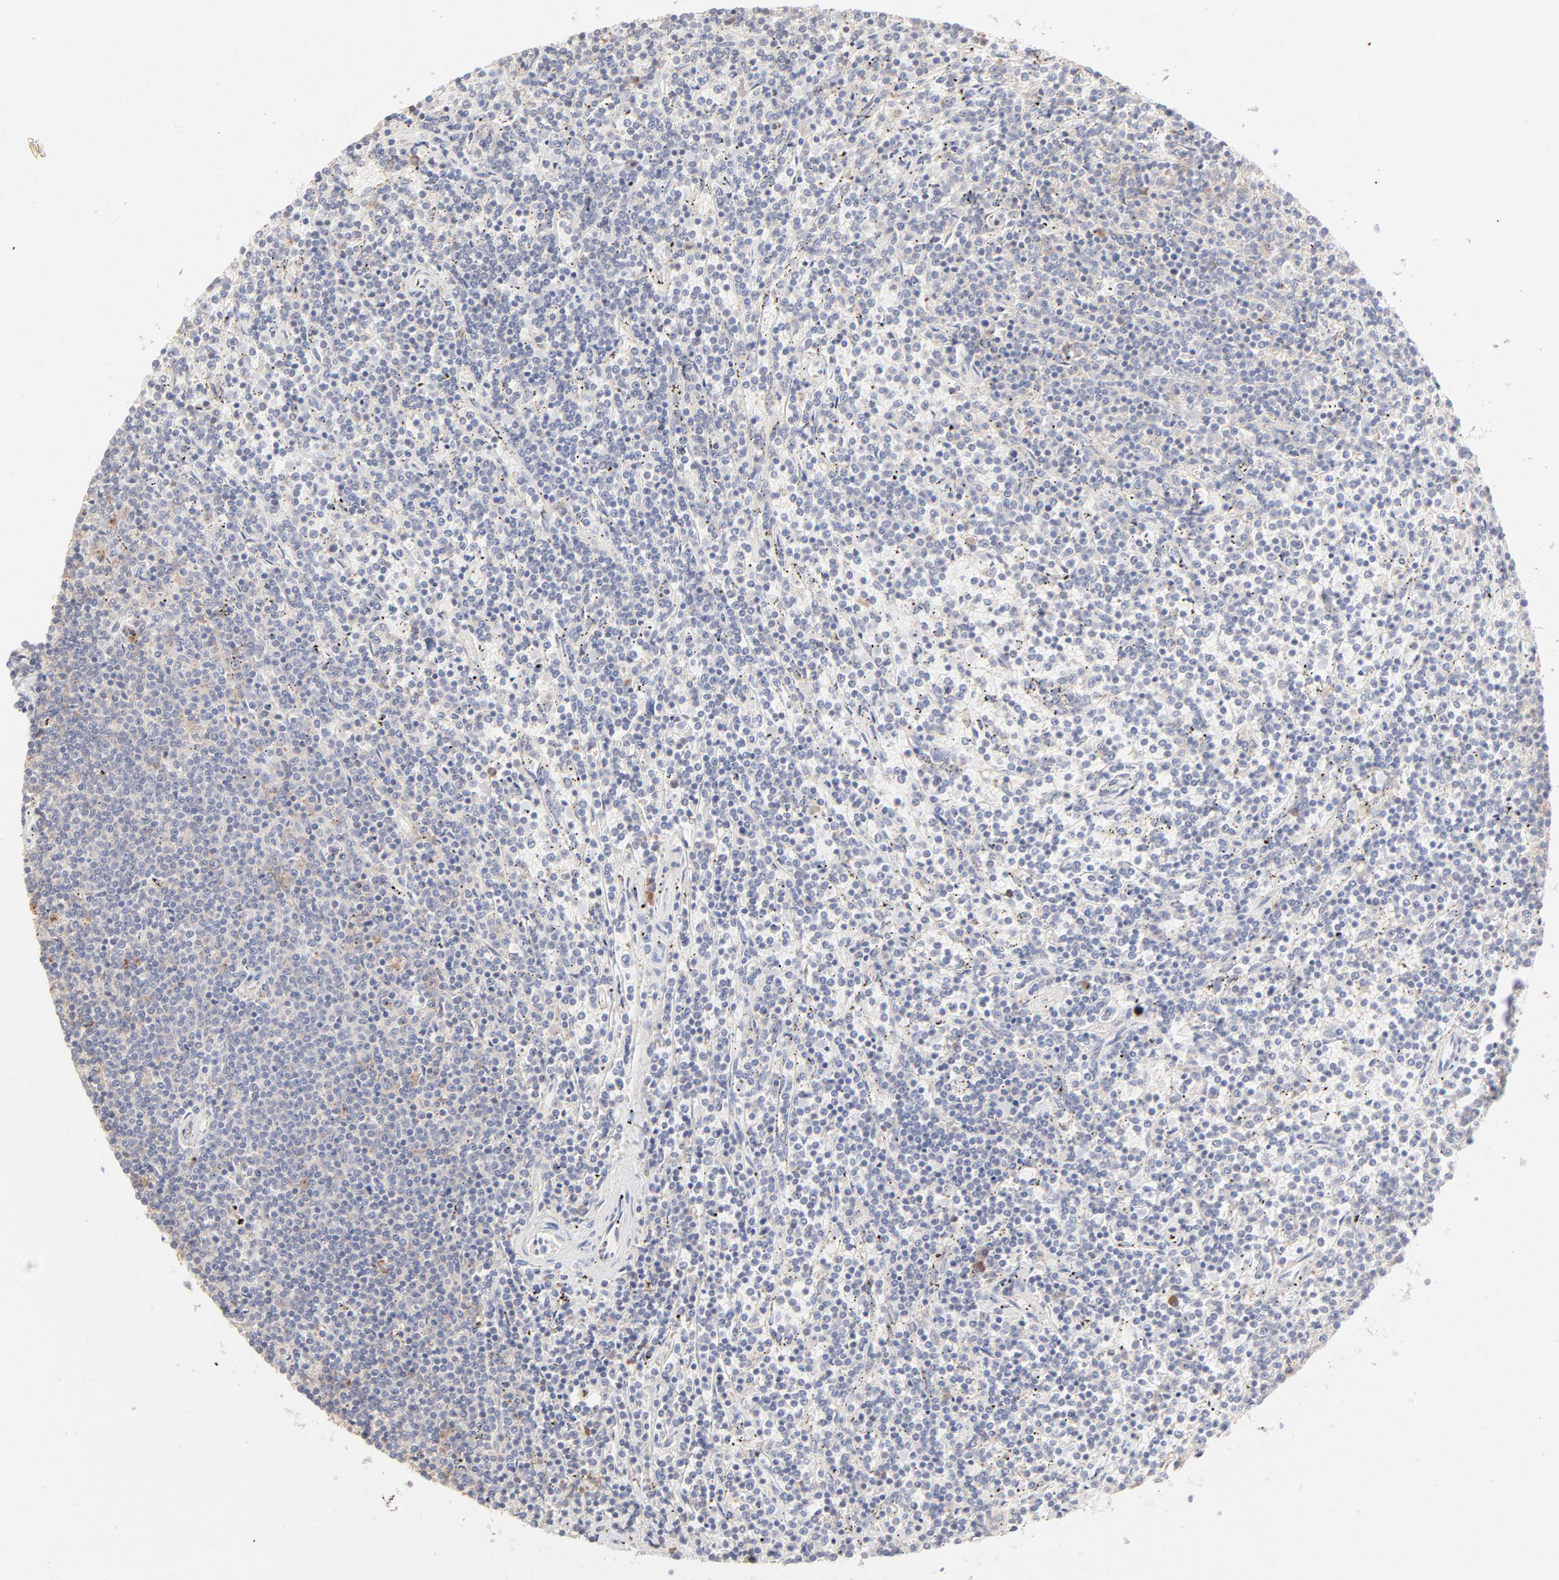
{"staining": {"intensity": "weak", "quantity": "<25%", "location": "cytoplasmic/membranous"}, "tissue": "lymphoma", "cell_type": "Tumor cells", "image_type": "cancer", "snomed": [{"axis": "morphology", "description": "Malignant lymphoma, non-Hodgkin's type, Low grade"}, {"axis": "topography", "description": "Spleen"}], "caption": "Malignant lymphoma, non-Hodgkin's type (low-grade) was stained to show a protein in brown. There is no significant staining in tumor cells.", "gene": "RPS21", "patient": {"sex": "female", "age": 50}}